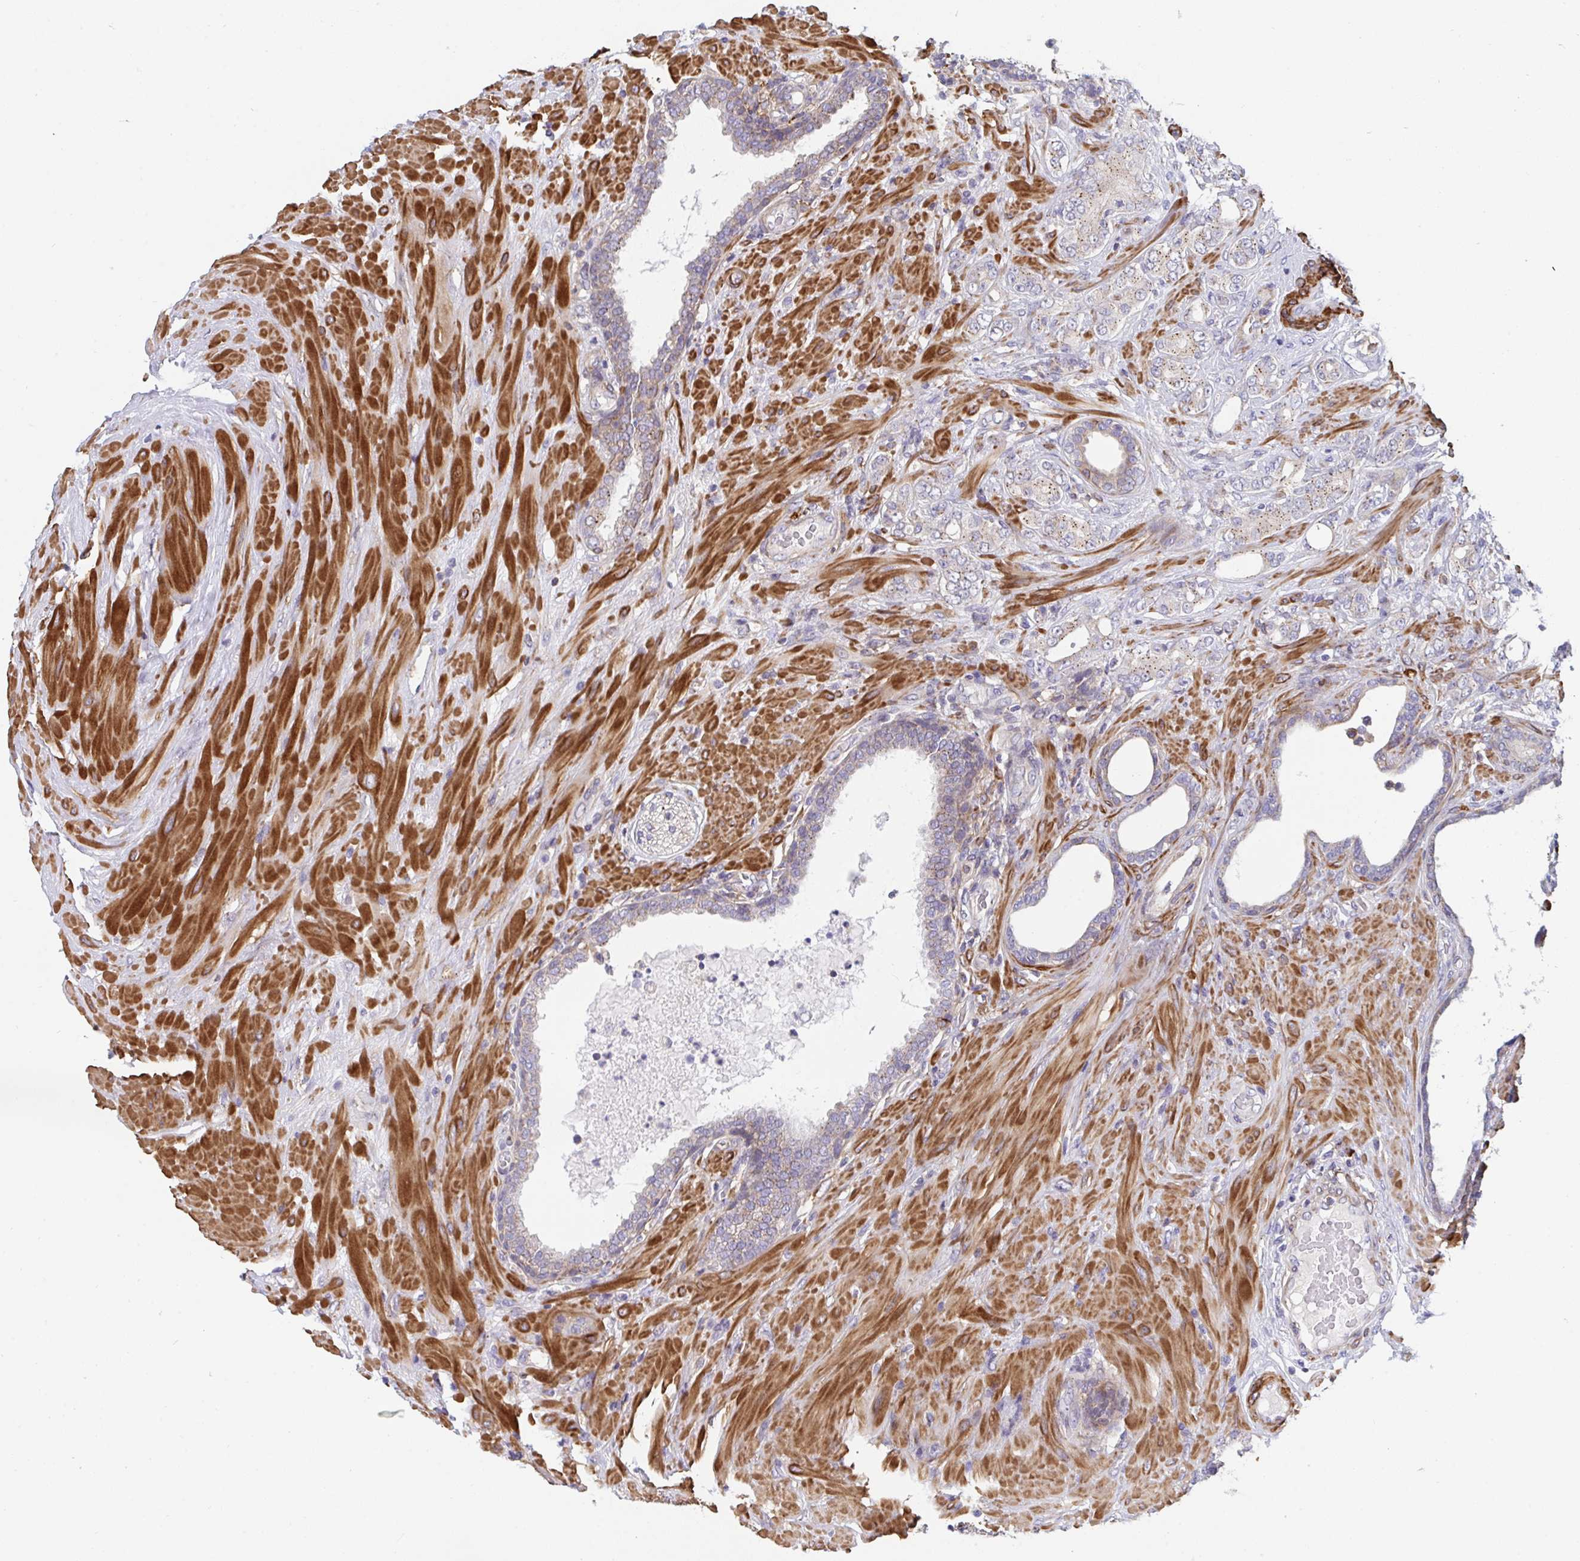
{"staining": {"intensity": "moderate", "quantity": "25%-75%", "location": "cytoplasmic/membranous"}, "tissue": "prostate cancer", "cell_type": "Tumor cells", "image_type": "cancer", "snomed": [{"axis": "morphology", "description": "Adenocarcinoma, High grade"}, {"axis": "topography", "description": "Prostate"}], "caption": "Human adenocarcinoma (high-grade) (prostate) stained with a protein marker displays moderate staining in tumor cells.", "gene": "FRMD3", "patient": {"sex": "male", "age": 62}}